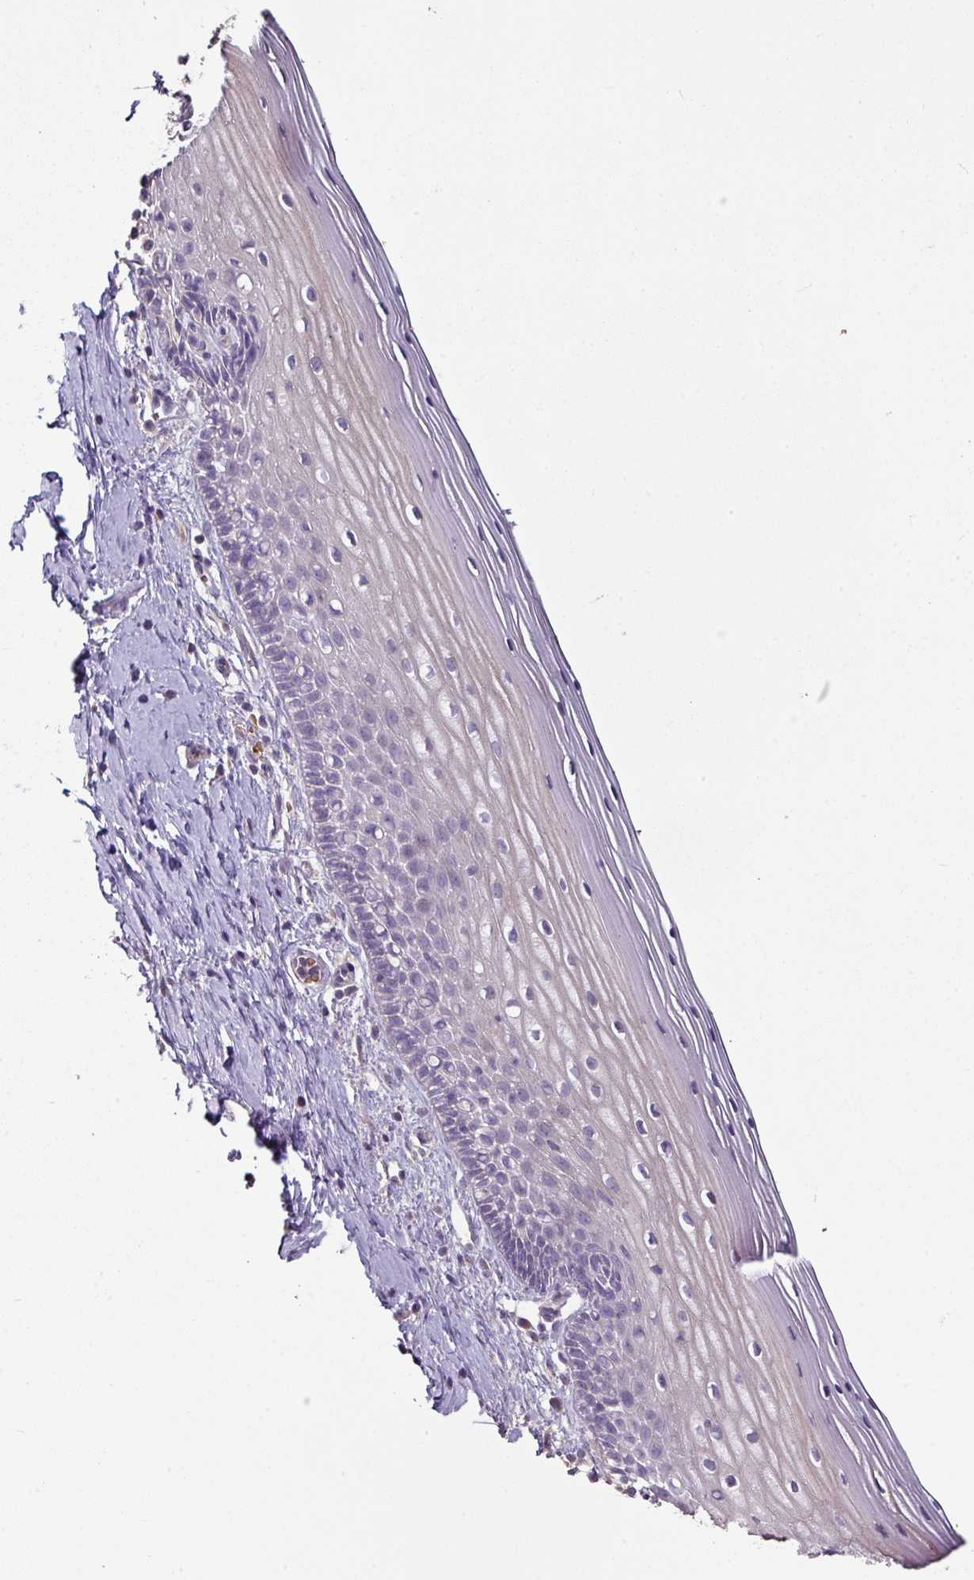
{"staining": {"intensity": "moderate", "quantity": "<25%", "location": "cytoplasmic/membranous"}, "tissue": "cervix", "cell_type": "Glandular cells", "image_type": "normal", "snomed": [{"axis": "morphology", "description": "Normal tissue, NOS"}, {"axis": "topography", "description": "Cervix"}], "caption": "Protein expression by IHC shows moderate cytoplasmic/membranous positivity in approximately <25% of glandular cells in normal cervix.", "gene": "NHSL2", "patient": {"sex": "female", "age": 44}}